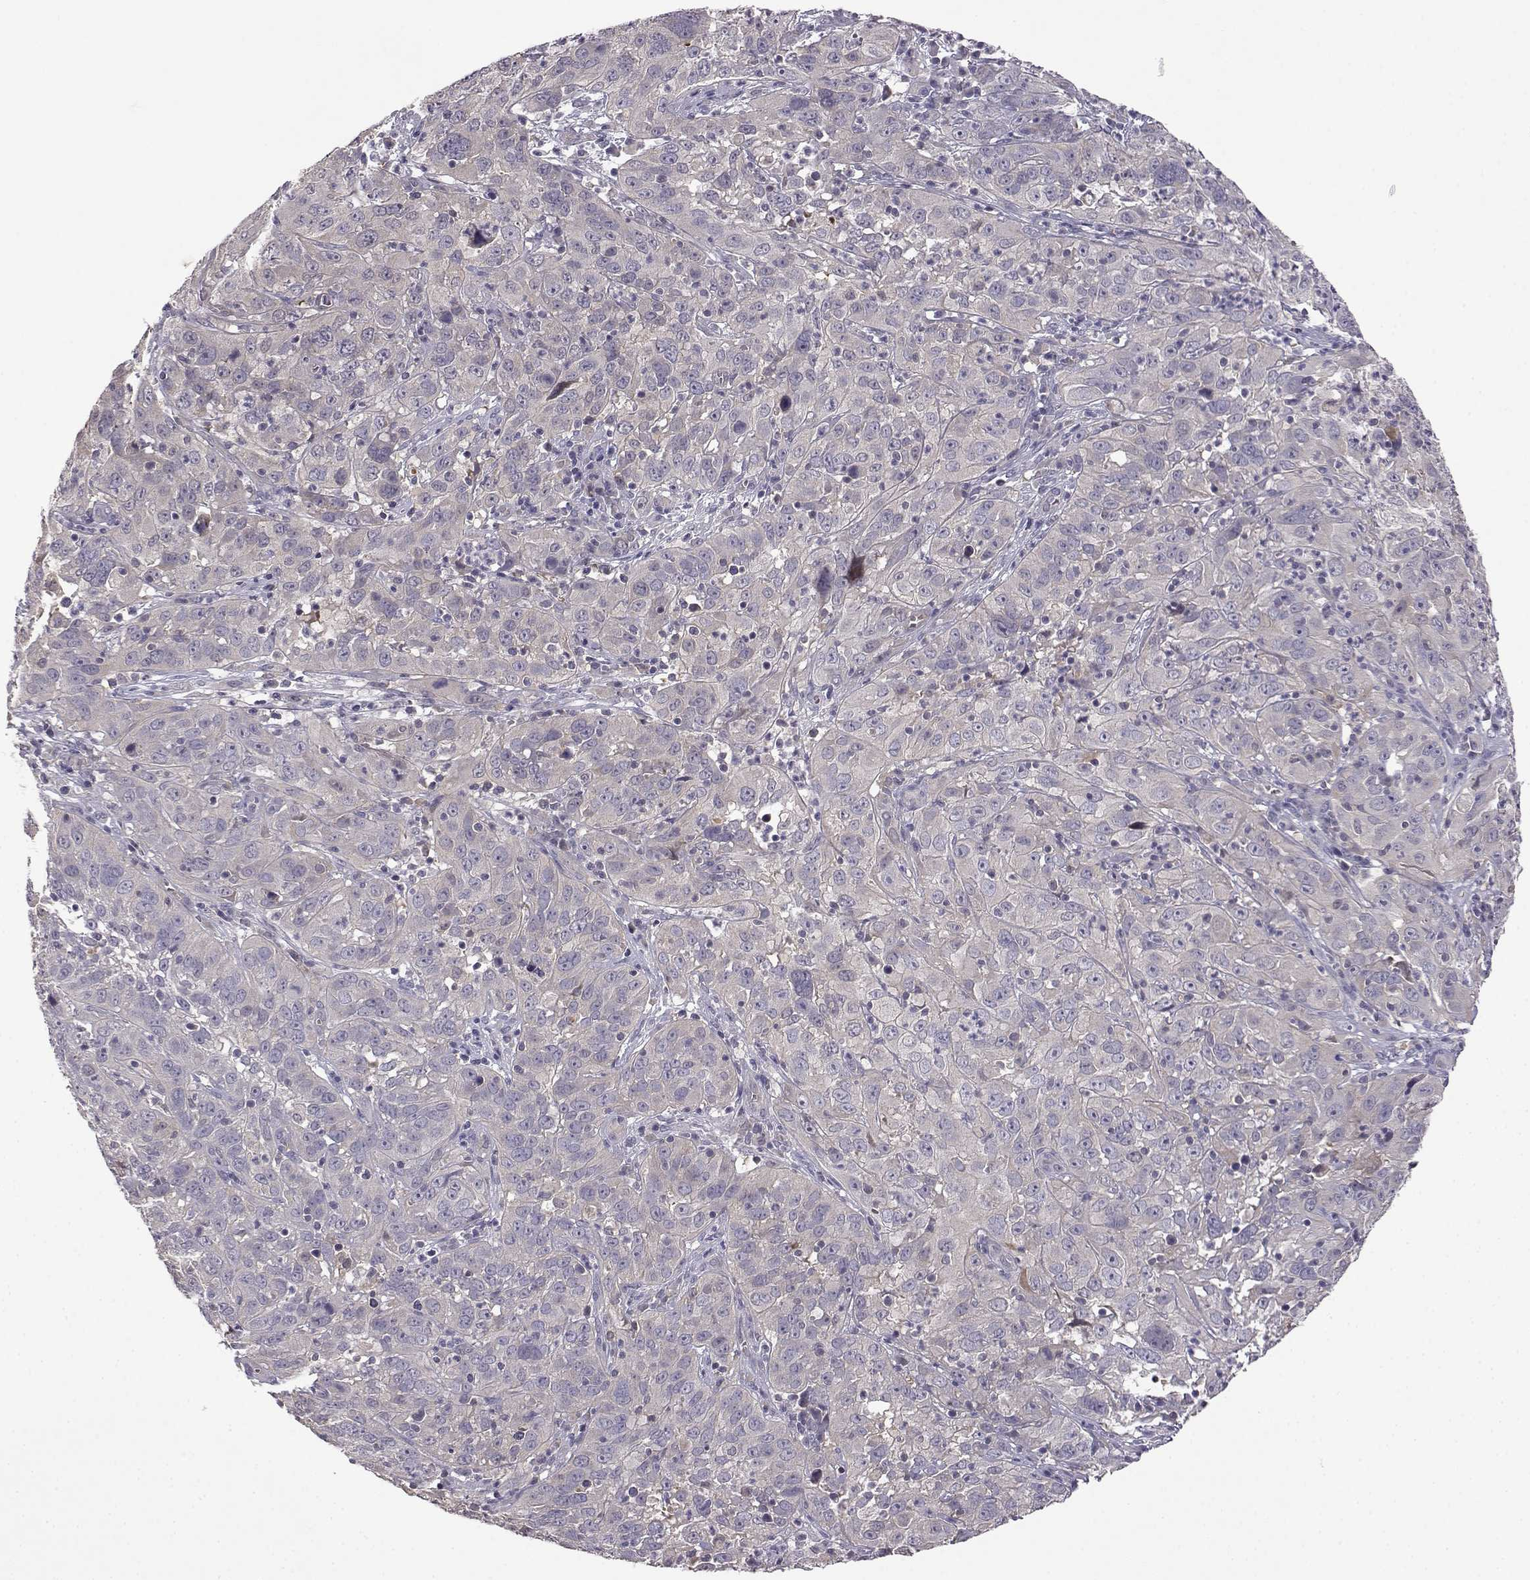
{"staining": {"intensity": "negative", "quantity": "none", "location": "none"}, "tissue": "cervical cancer", "cell_type": "Tumor cells", "image_type": "cancer", "snomed": [{"axis": "morphology", "description": "Squamous cell carcinoma, NOS"}, {"axis": "topography", "description": "Cervix"}], "caption": "An image of squamous cell carcinoma (cervical) stained for a protein shows no brown staining in tumor cells.", "gene": "VGF", "patient": {"sex": "female", "age": 32}}